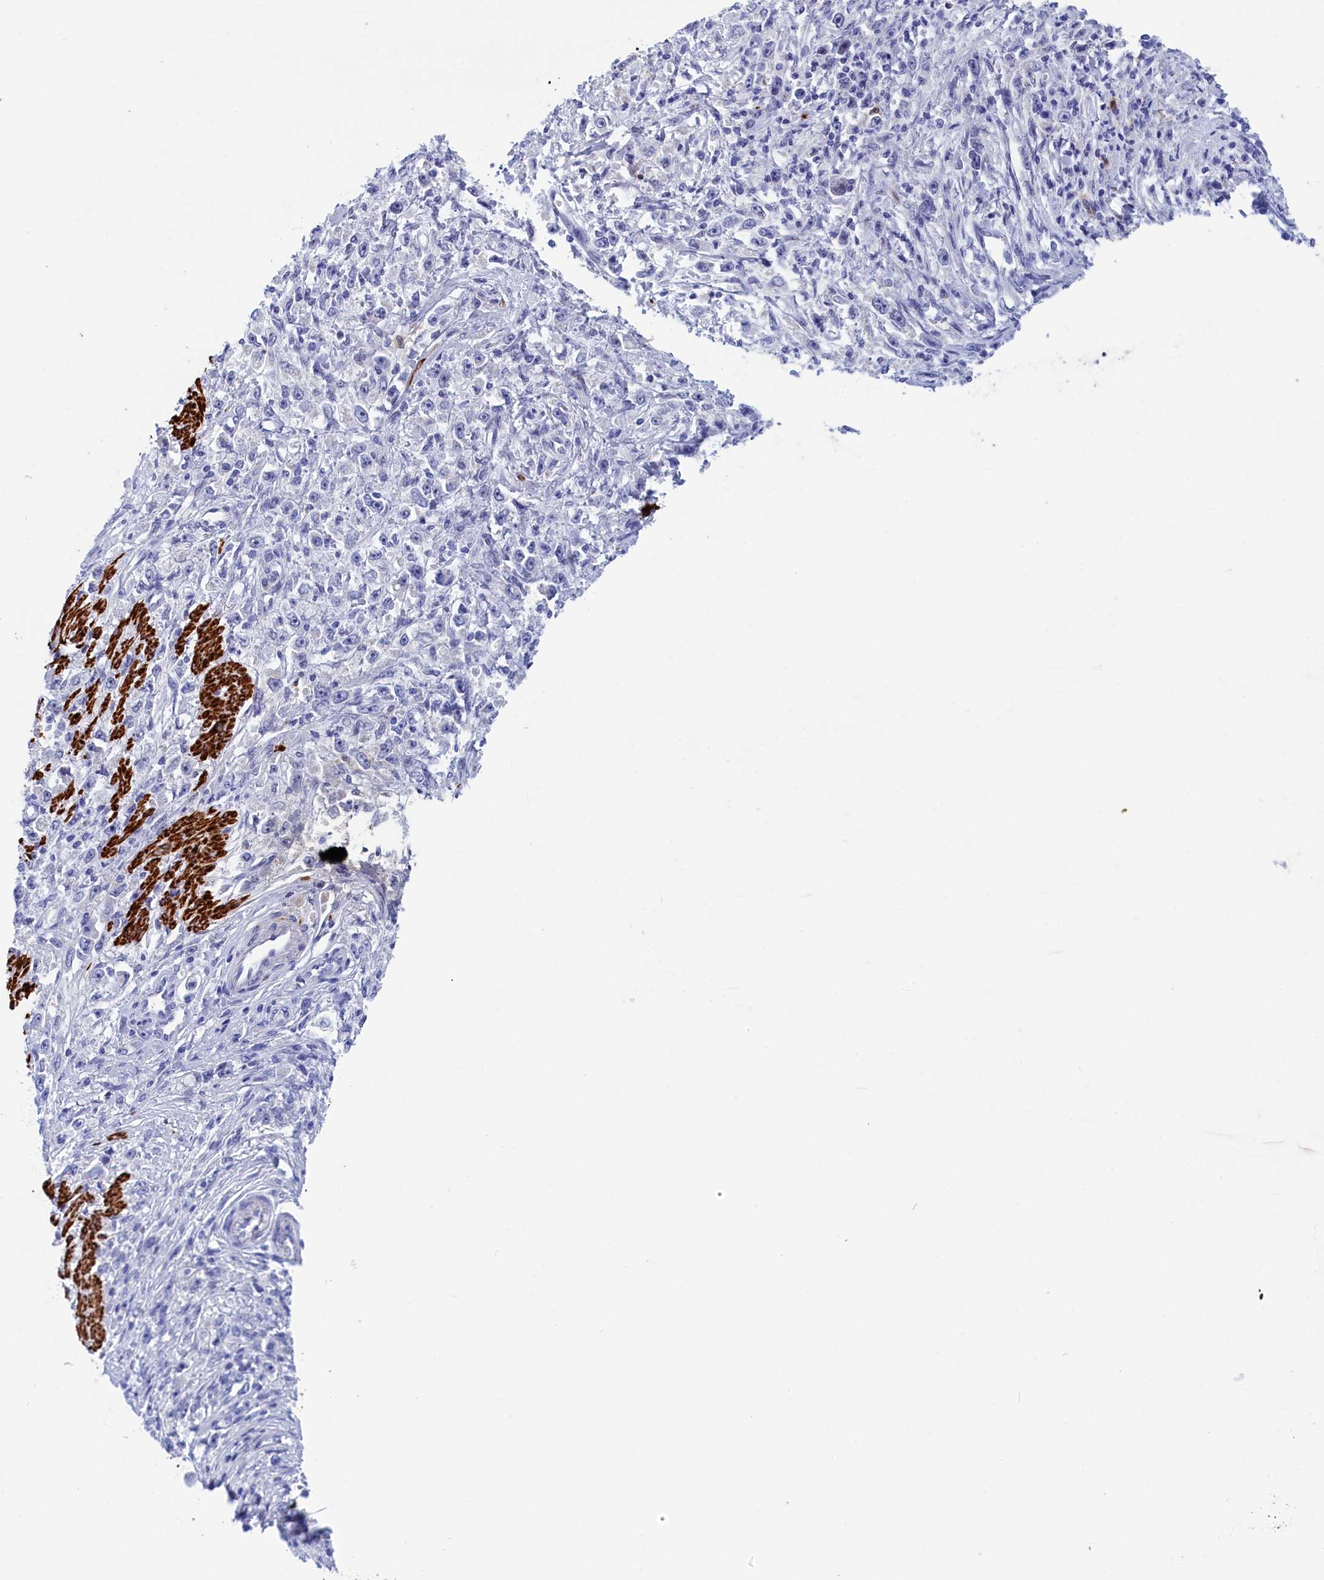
{"staining": {"intensity": "negative", "quantity": "none", "location": "none"}, "tissue": "stomach cancer", "cell_type": "Tumor cells", "image_type": "cancer", "snomed": [{"axis": "morphology", "description": "Adenocarcinoma, NOS"}, {"axis": "topography", "description": "Stomach"}], "caption": "This is an immunohistochemistry (IHC) image of adenocarcinoma (stomach). There is no staining in tumor cells.", "gene": "WDR83", "patient": {"sex": "female", "age": 59}}